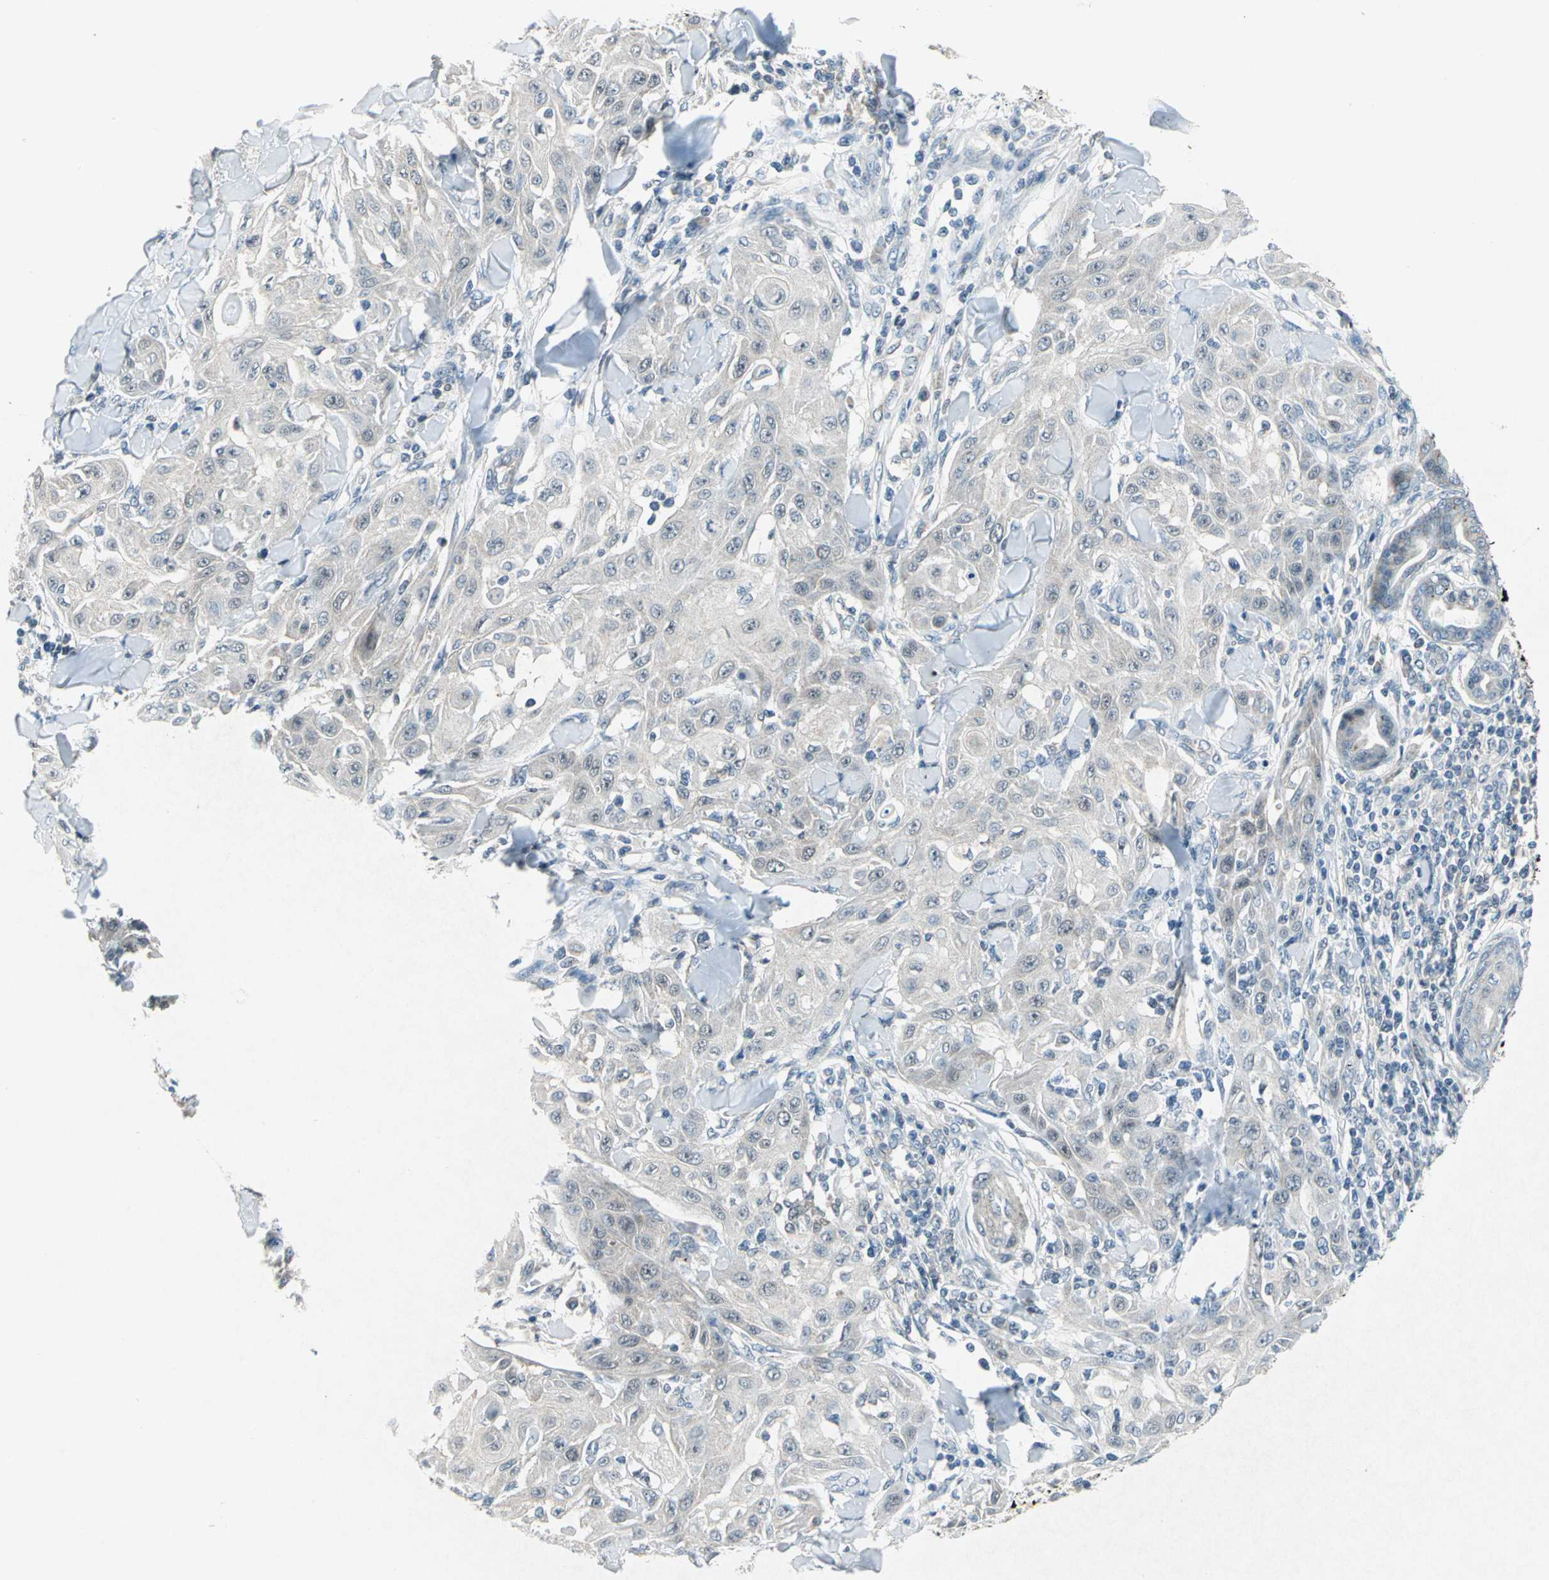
{"staining": {"intensity": "negative", "quantity": "none", "location": "none"}, "tissue": "skin cancer", "cell_type": "Tumor cells", "image_type": "cancer", "snomed": [{"axis": "morphology", "description": "Squamous cell carcinoma, NOS"}, {"axis": "topography", "description": "Skin"}], "caption": "The histopathology image exhibits no staining of tumor cells in squamous cell carcinoma (skin).", "gene": "PIN1", "patient": {"sex": "male", "age": 24}}